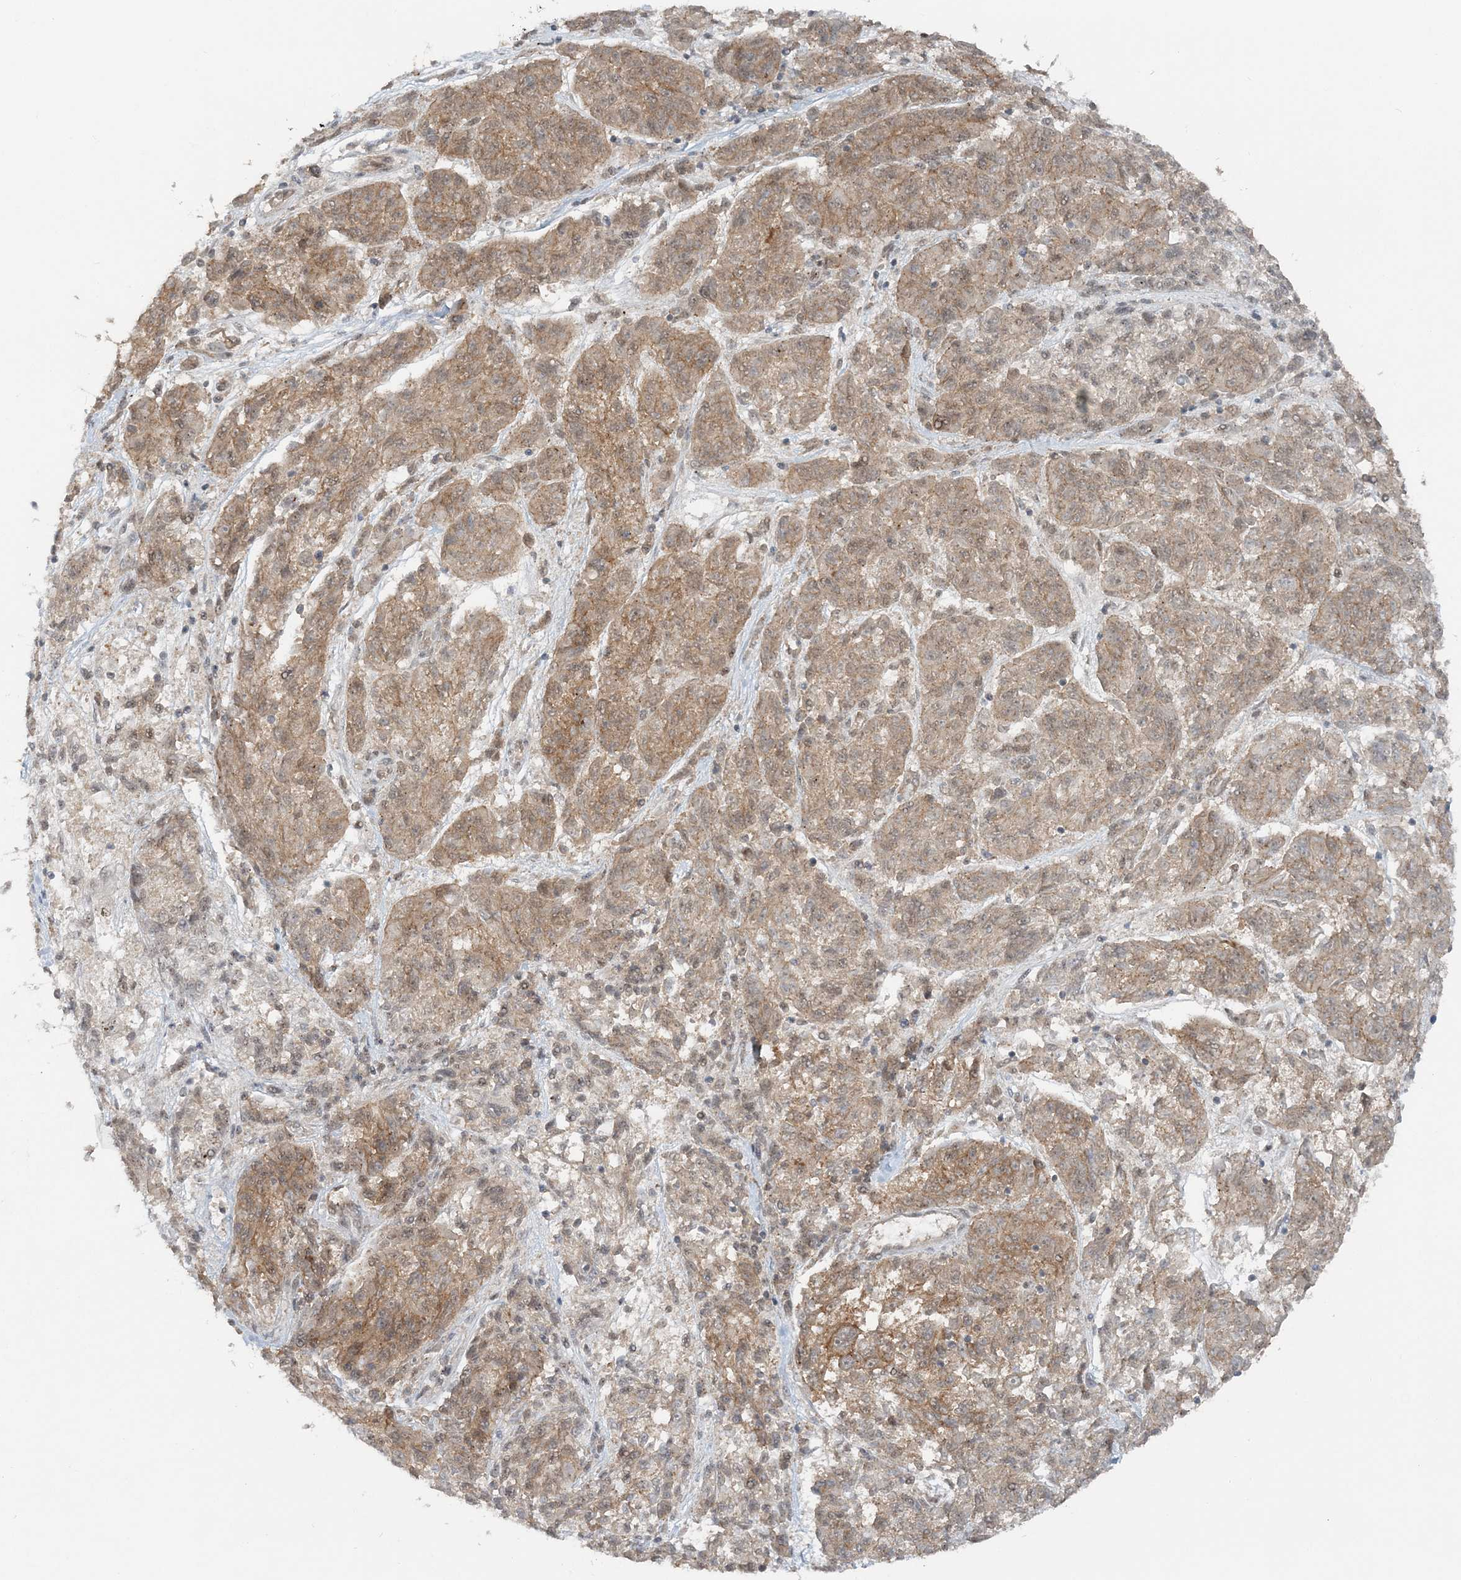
{"staining": {"intensity": "moderate", "quantity": ">75%", "location": "cytoplasmic/membranous"}, "tissue": "melanoma", "cell_type": "Tumor cells", "image_type": "cancer", "snomed": [{"axis": "morphology", "description": "Malignant melanoma, NOS"}, {"axis": "topography", "description": "Skin"}], "caption": "This is an image of immunohistochemistry (IHC) staining of melanoma, which shows moderate staining in the cytoplasmic/membranous of tumor cells.", "gene": "ATP11A", "patient": {"sex": "male", "age": 53}}